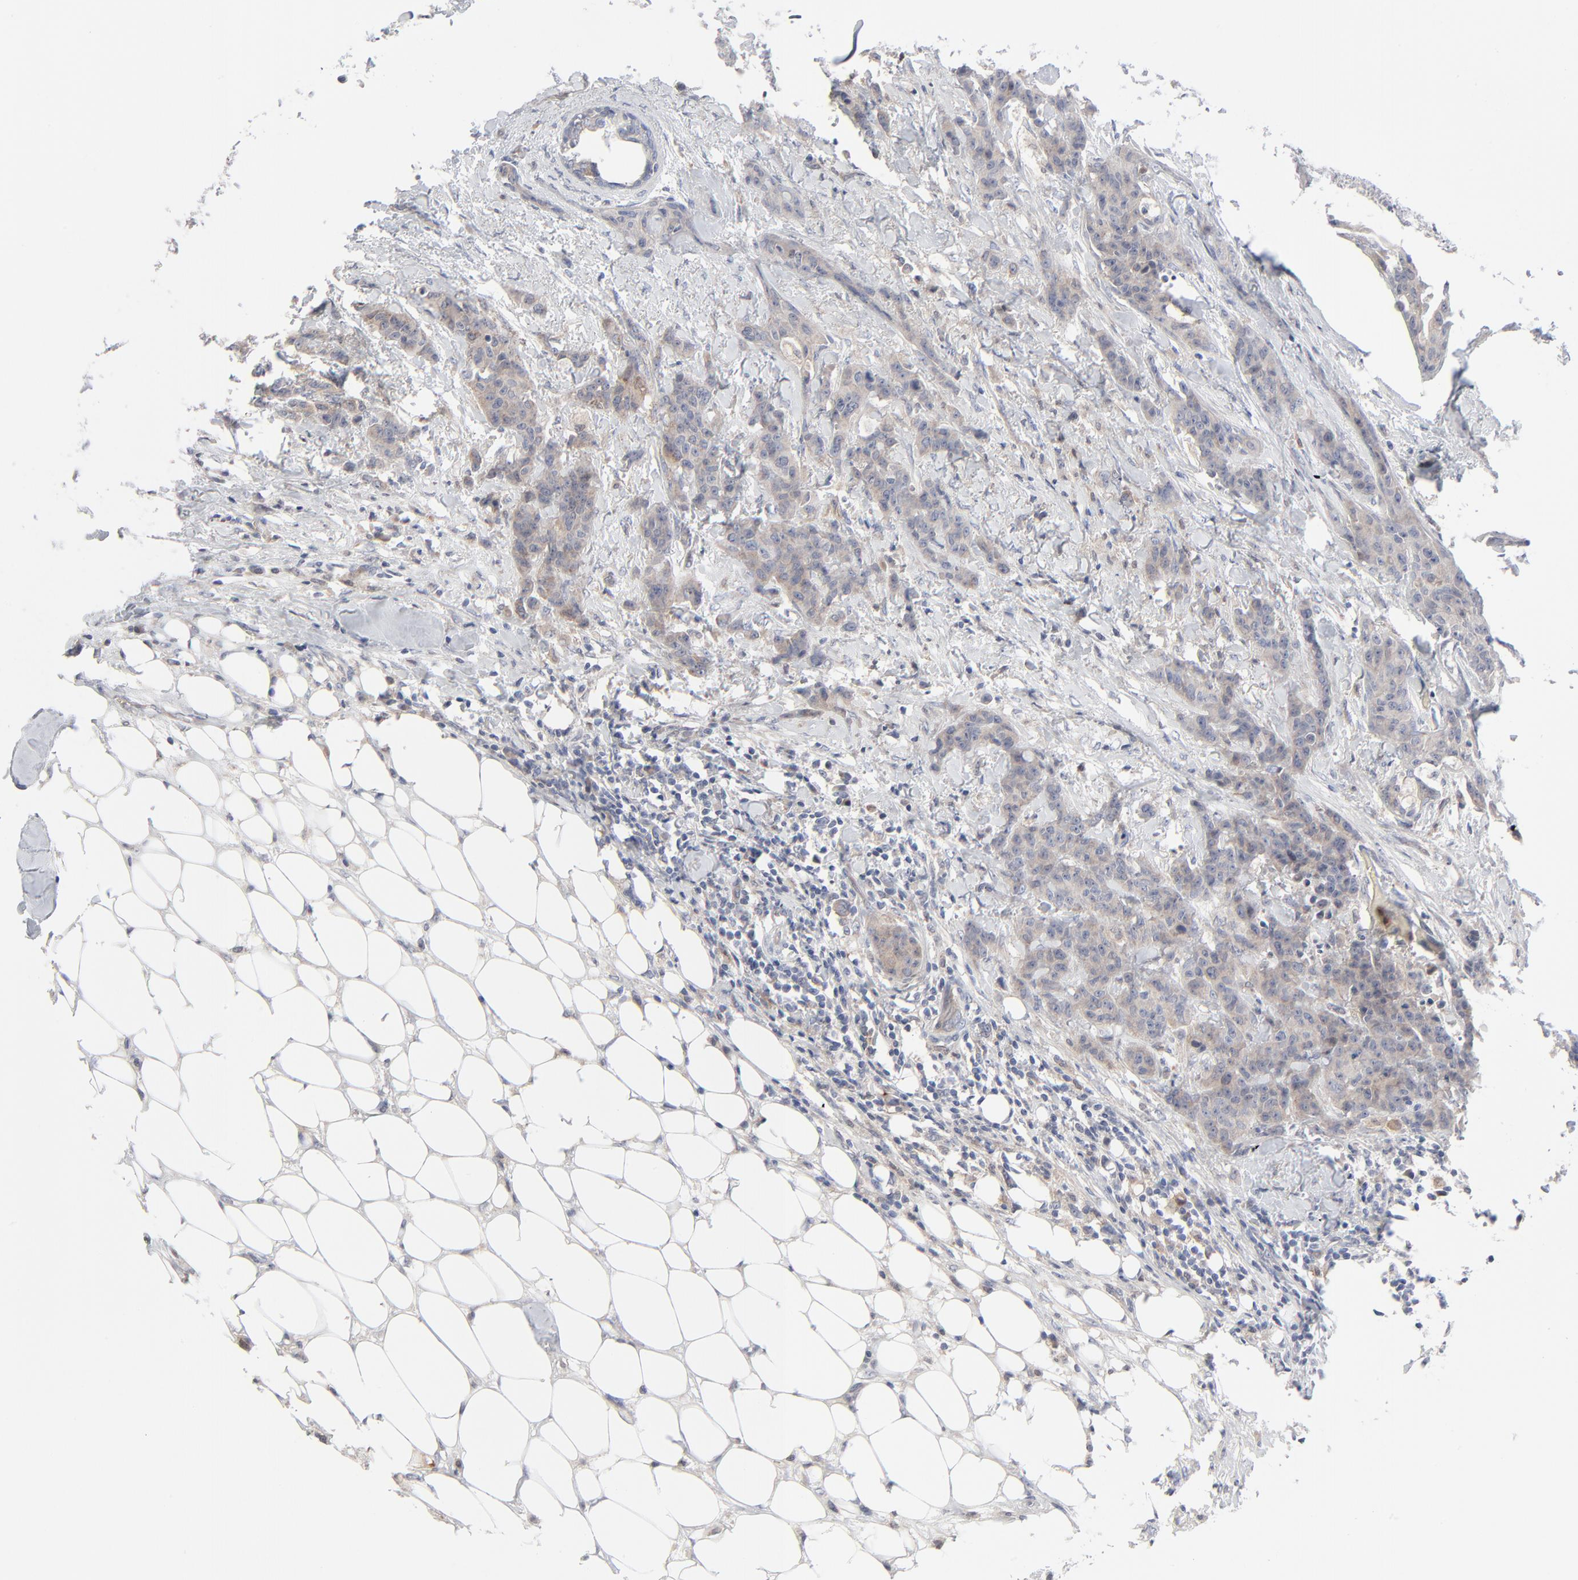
{"staining": {"intensity": "weak", "quantity": "25%-75%", "location": "cytoplasmic/membranous"}, "tissue": "breast cancer", "cell_type": "Tumor cells", "image_type": "cancer", "snomed": [{"axis": "morphology", "description": "Duct carcinoma"}, {"axis": "topography", "description": "Breast"}], "caption": "Breast cancer (invasive ductal carcinoma) tissue reveals weak cytoplasmic/membranous expression in about 25%-75% of tumor cells", "gene": "BID", "patient": {"sex": "female", "age": 40}}